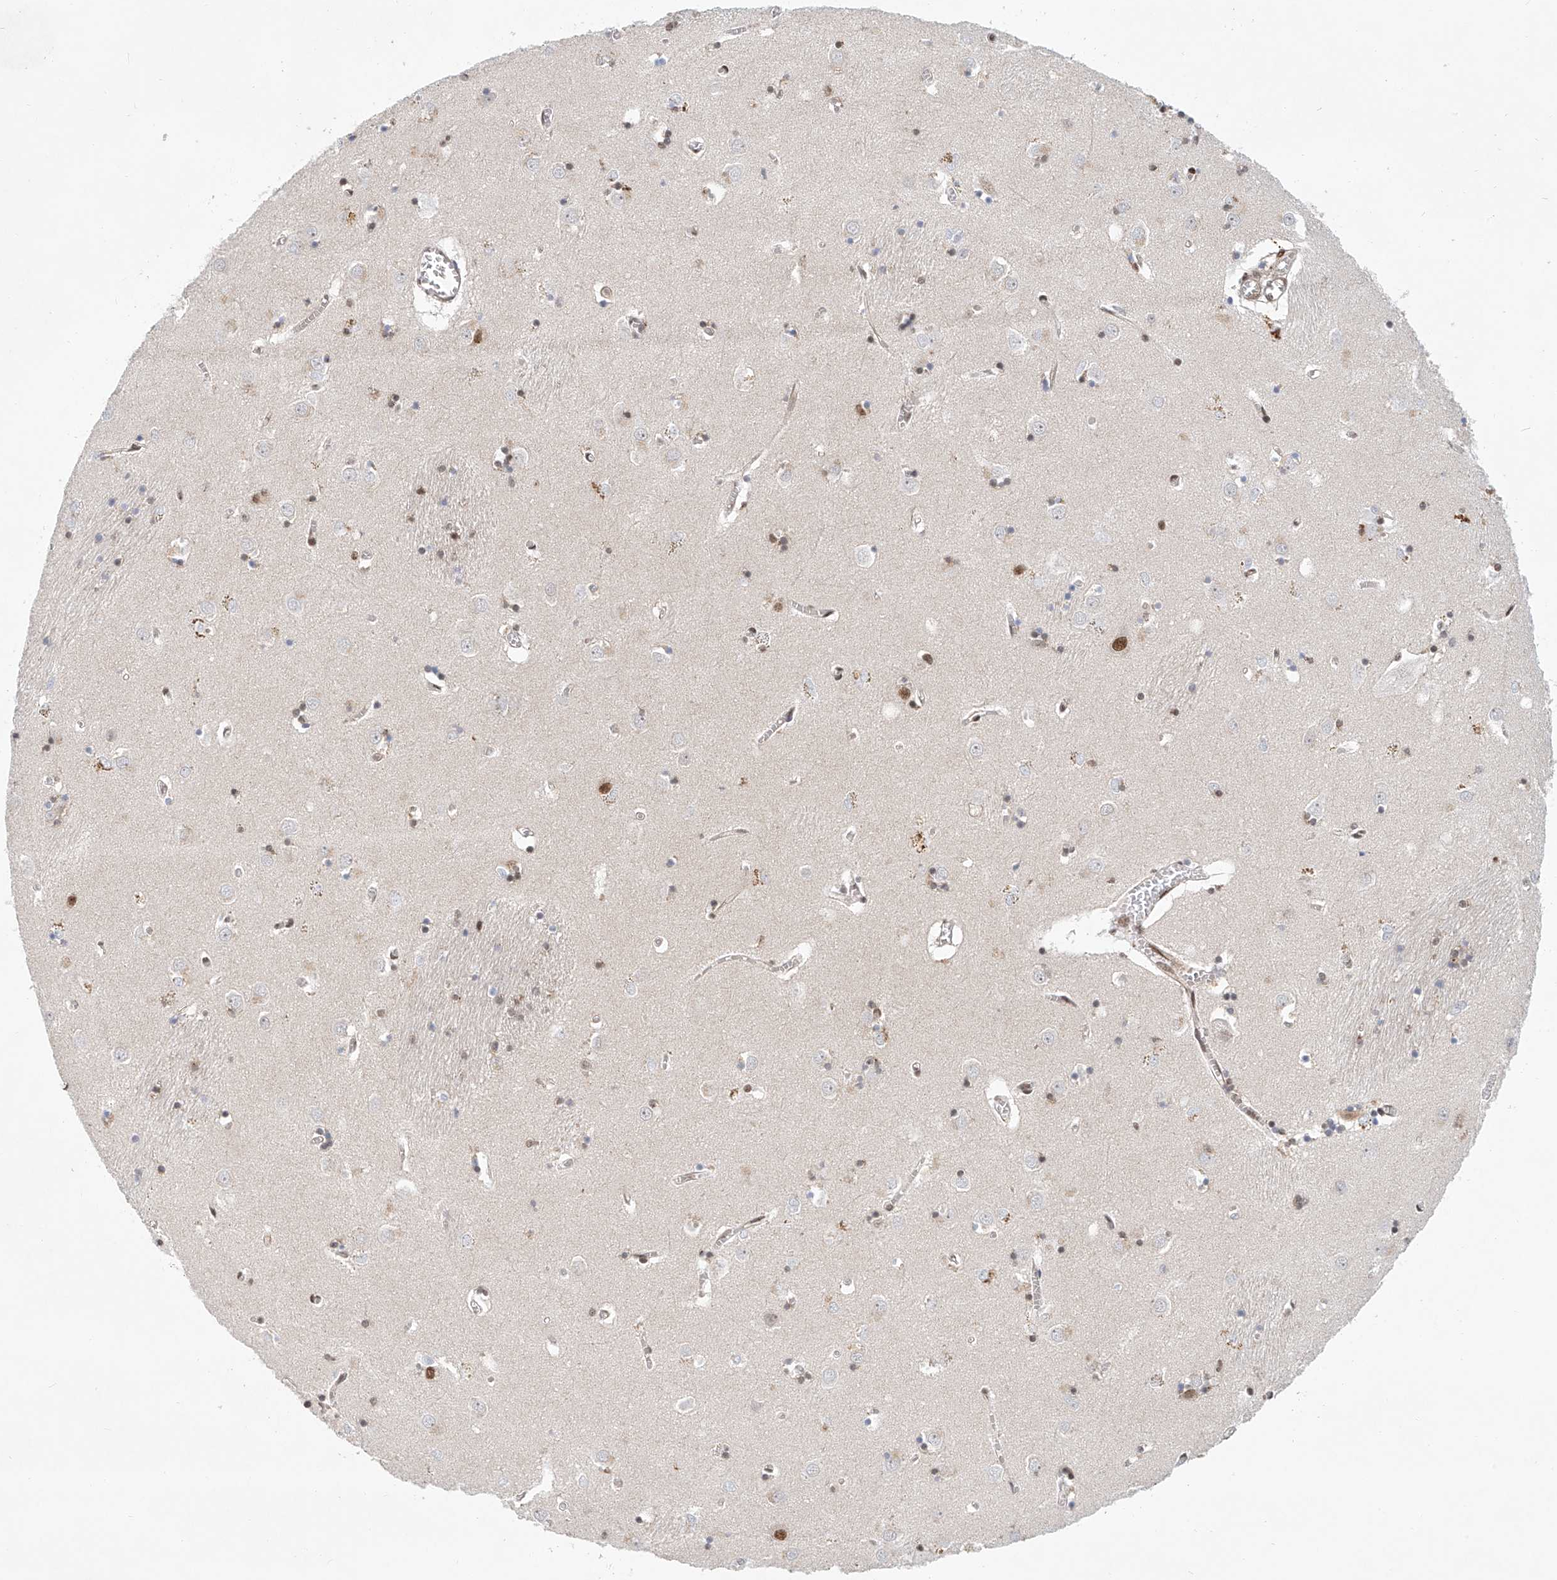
{"staining": {"intensity": "strong", "quantity": "25%-75%", "location": "nuclear"}, "tissue": "caudate", "cell_type": "Glial cells", "image_type": "normal", "snomed": [{"axis": "morphology", "description": "Normal tissue, NOS"}, {"axis": "topography", "description": "Lateral ventricle wall"}], "caption": "IHC of unremarkable human caudate reveals high levels of strong nuclear staining in about 25%-75% of glial cells.", "gene": "ZNF470", "patient": {"sex": "male", "age": 70}}